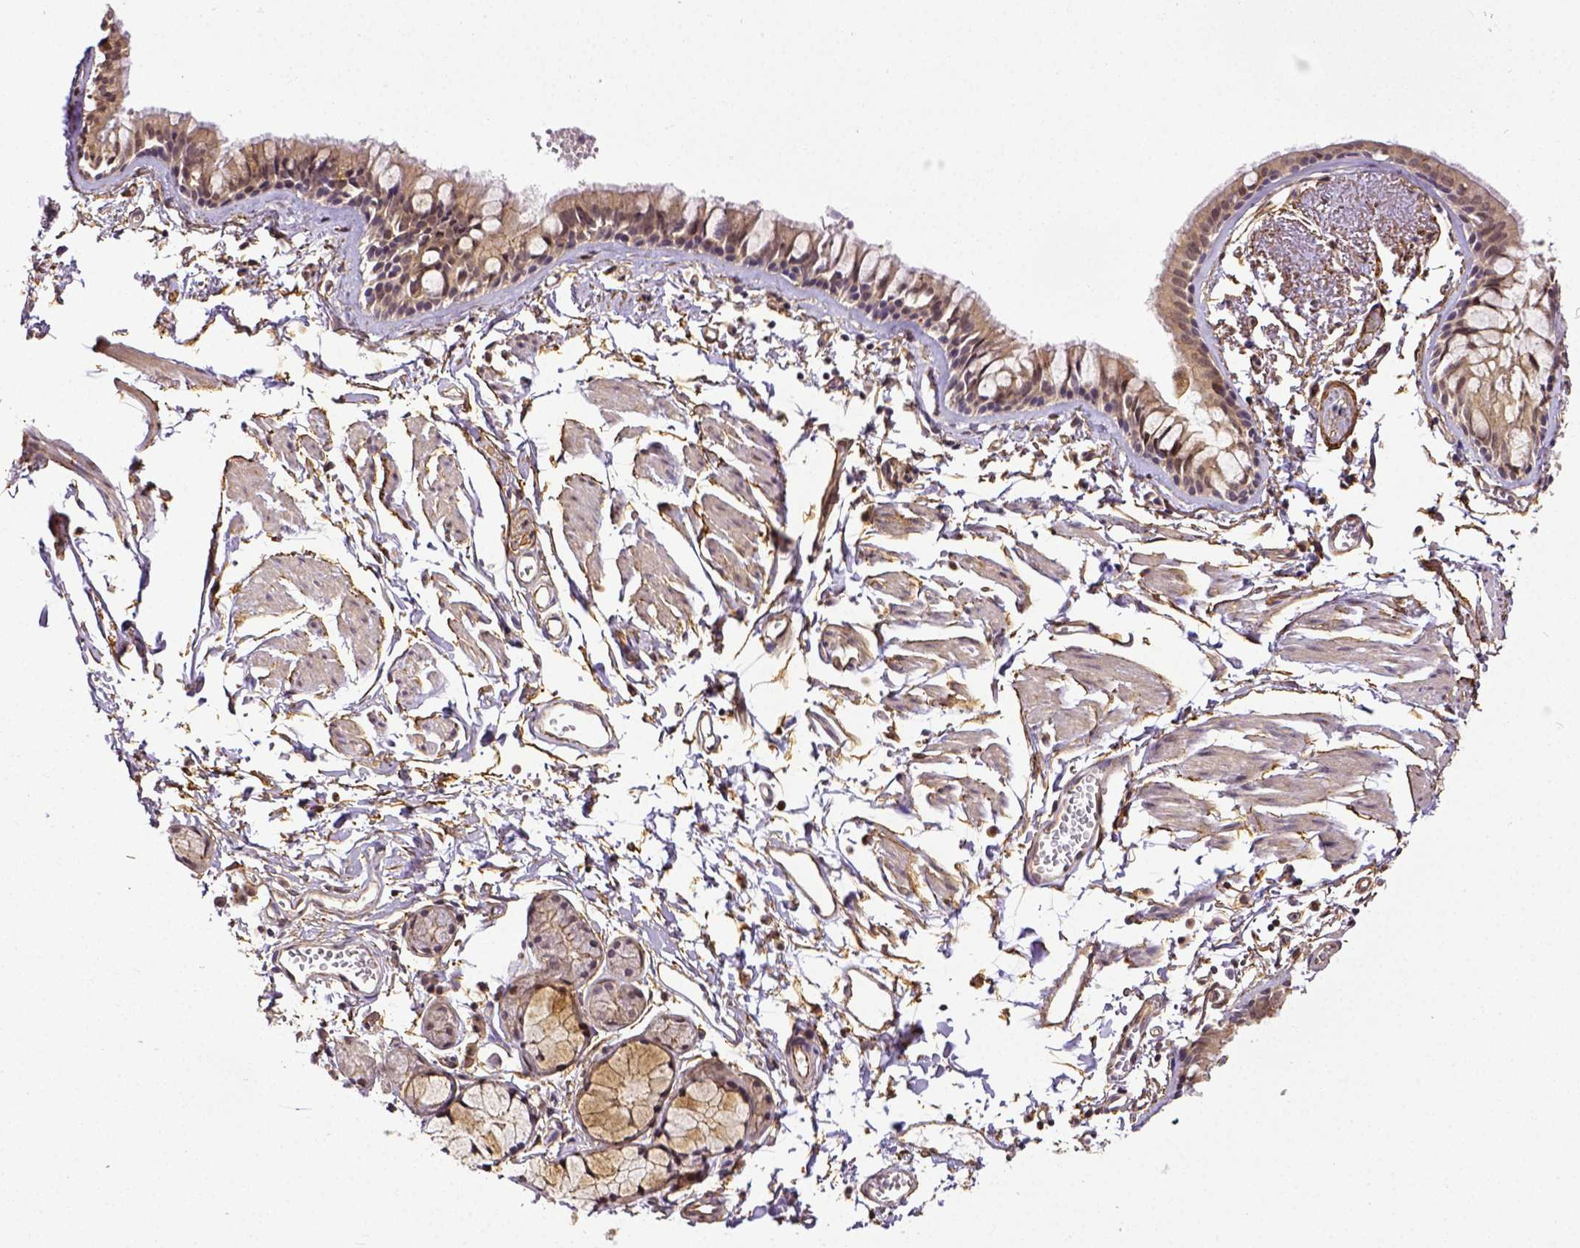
{"staining": {"intensity": "weak", "quantity": ">75%", "location": "cytoplasmic/membranous"}, "tissue": "bronchus", "cell_type": "Respiratory epithelial cells", "image_type": "normal", "snomed": [{"axis": "morphology", "description": "Normal tissue, NOS"}, {"axis": "topography", "description": "Cartilage tissue"}, {"axis": "topography", "description": "Bronchus"}], "caption": "Immunohistochemistry (DAB) staining of benign bronchus shows weak cytoplasmic/membranous protein positivity in about >75% of respiratory epithelial cells. (brown staining indicates protein expression, while blue staining denotes nuclei).", "gene": "DICER1", "patient": {"sex": "female", "age": 59}}